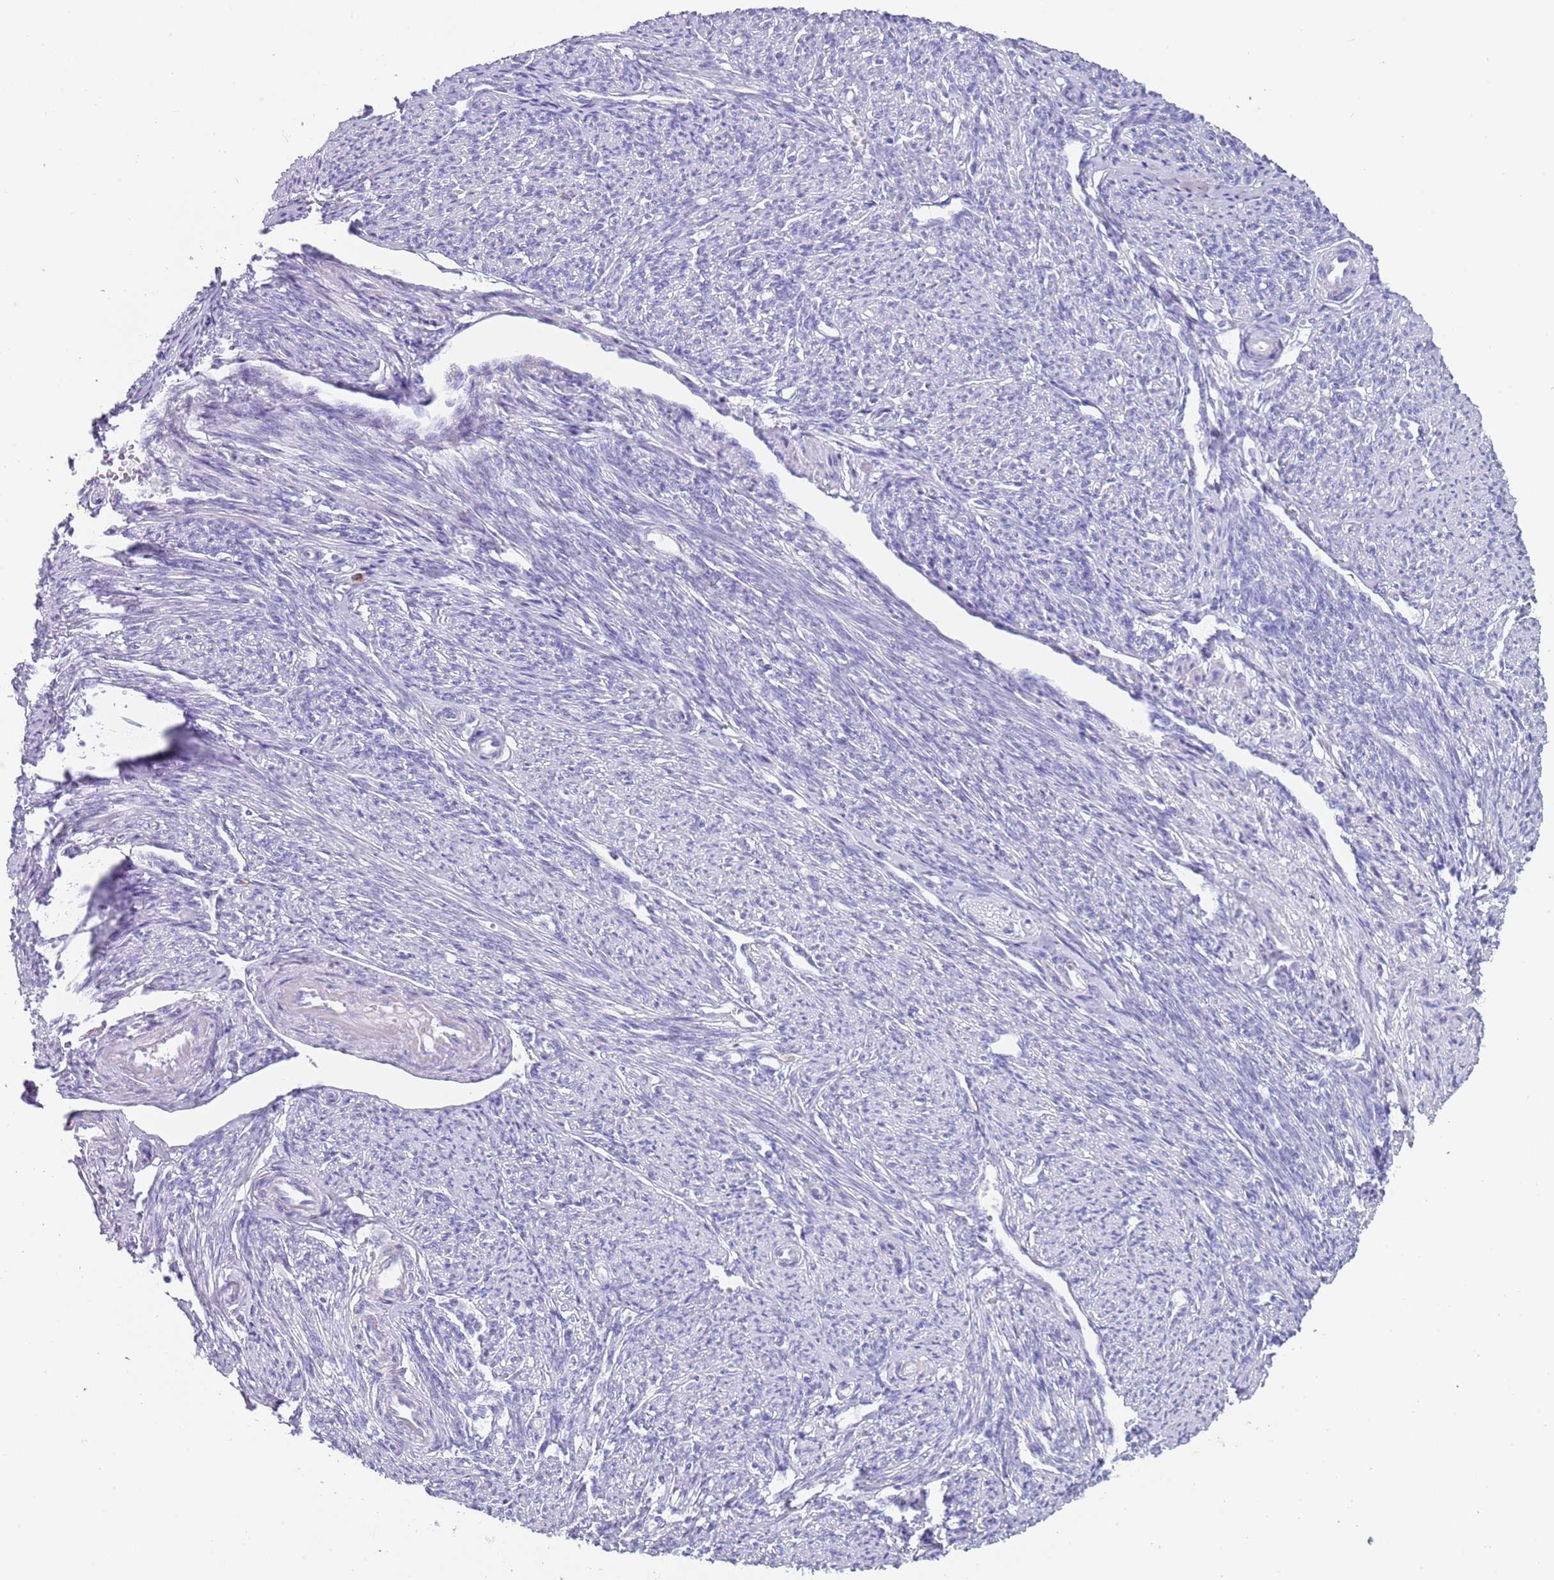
{"staining": {"intensity": "negative", "quantity": "none", "location": "none"}, "tissue": "smooth muscle", "cell_type": "Smooth muscle cells", "image_type": "normal", "snomed": [{"axis": "morphology", "description": "Normal tissue, NOS"}, {"axis": "topography", "description": "Smooth muscle"}, {"axis": "topography", "description": "Uterus"}], "caption": "An image of smooth muscle stained for a protein demonstrates no brown staining in smooth muscle cells. Nuclei are stained in blue.", "gene": "CPXM2", "patient": {"sex": "female", "age": 59}}